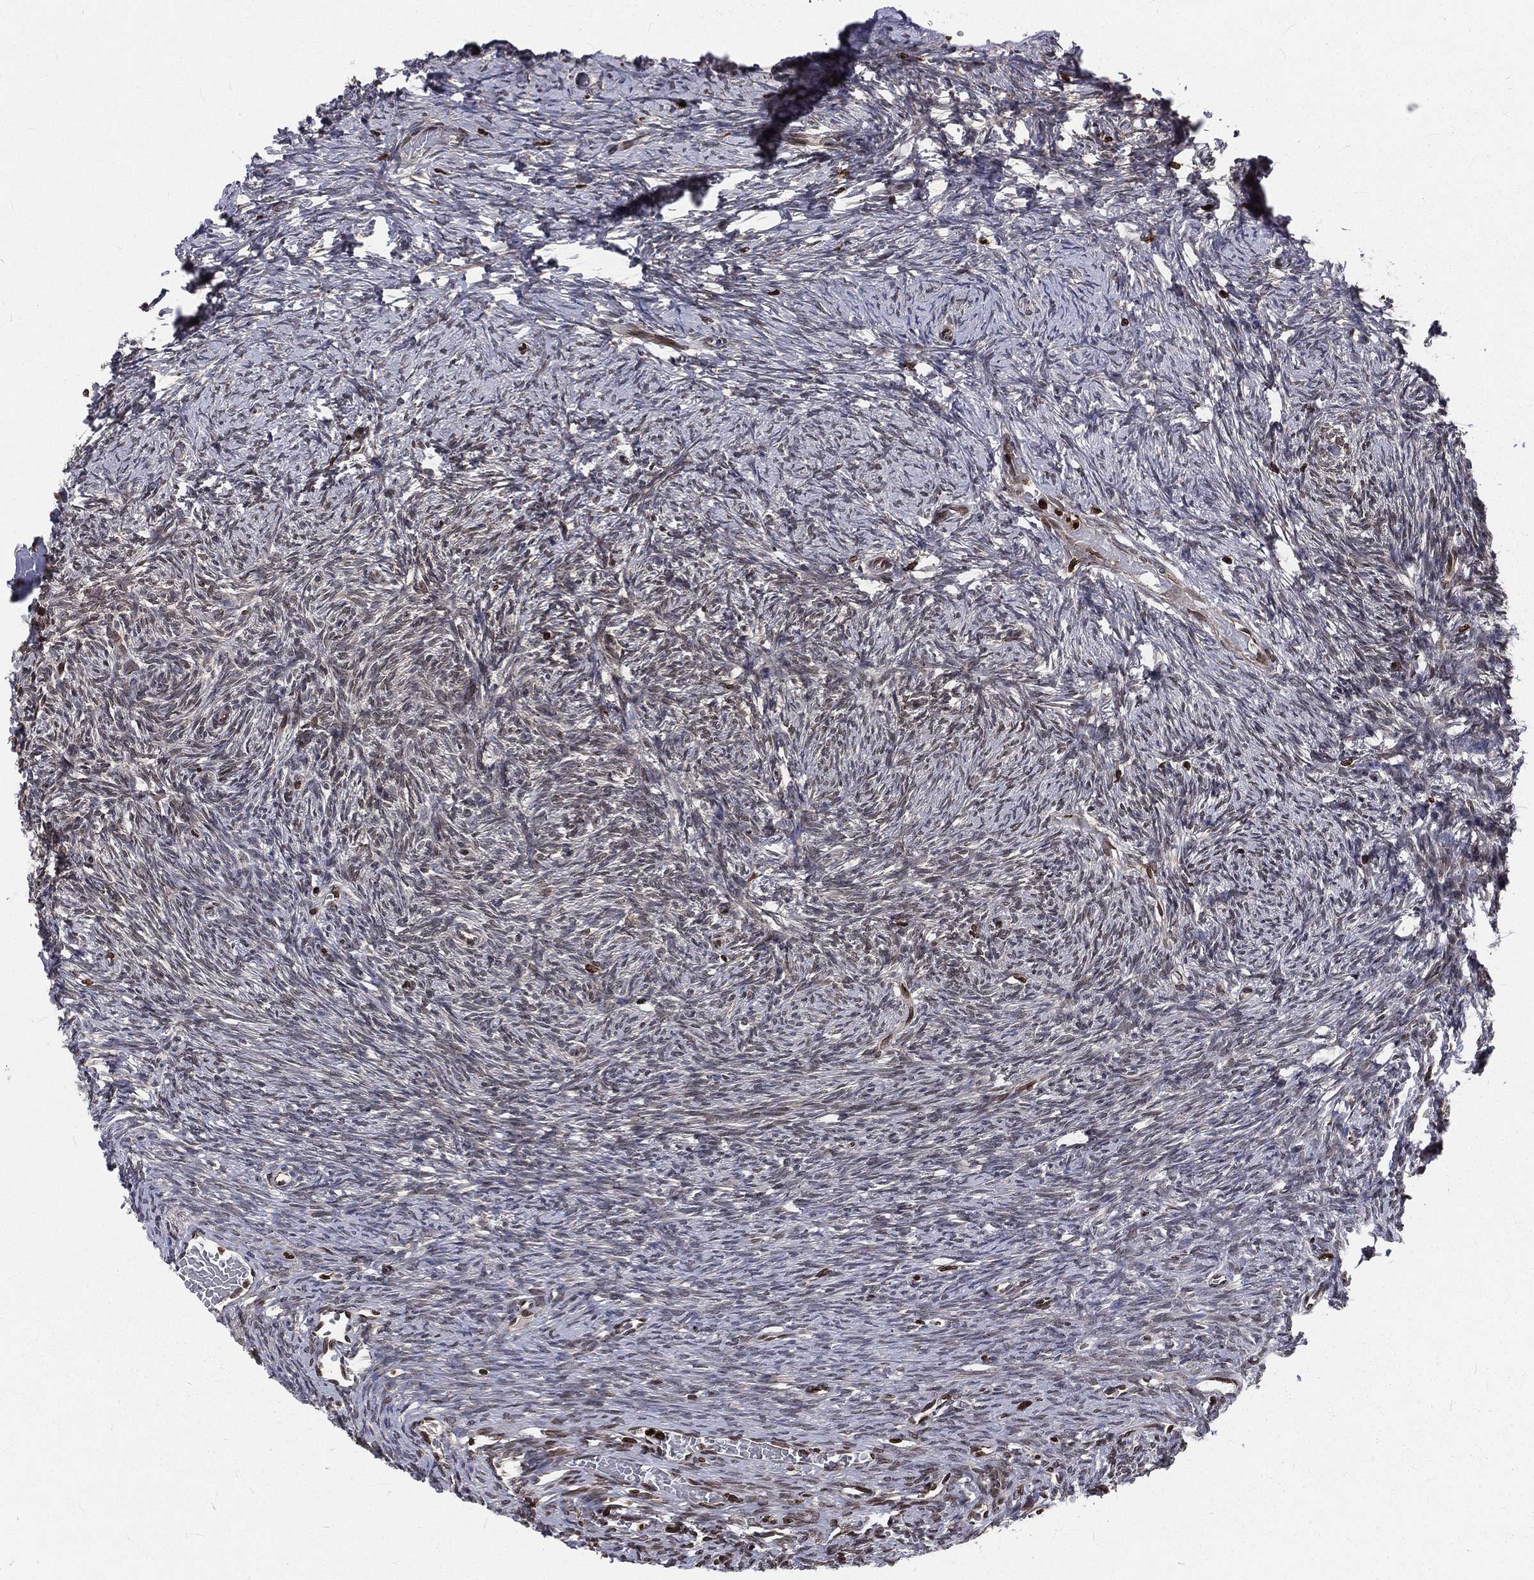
{"staining": {"intensity": "weak", "quantity": "<25%", "location": "nuclear"}, "tissue": "ovary", "cell_type": "Follicle cells", "image_type": "normal", "snomed": [{"axis": "morphology", "description": "Normal tissue, NOS"}, {"axis": "topography", "description": "Ovary"}], "caption": "Protein analysis of unremarkable ovary reveals no significant expression in follicle cells. (Stains: DAB (3,3'-diaminobenzidine) immunohistochemistry (IHC) with hematoxylin counter stain, Microscopy: brightfield microscopy at high magnification).", "gene": "LBR", "patient": {"sex": "female", "age": 39}}